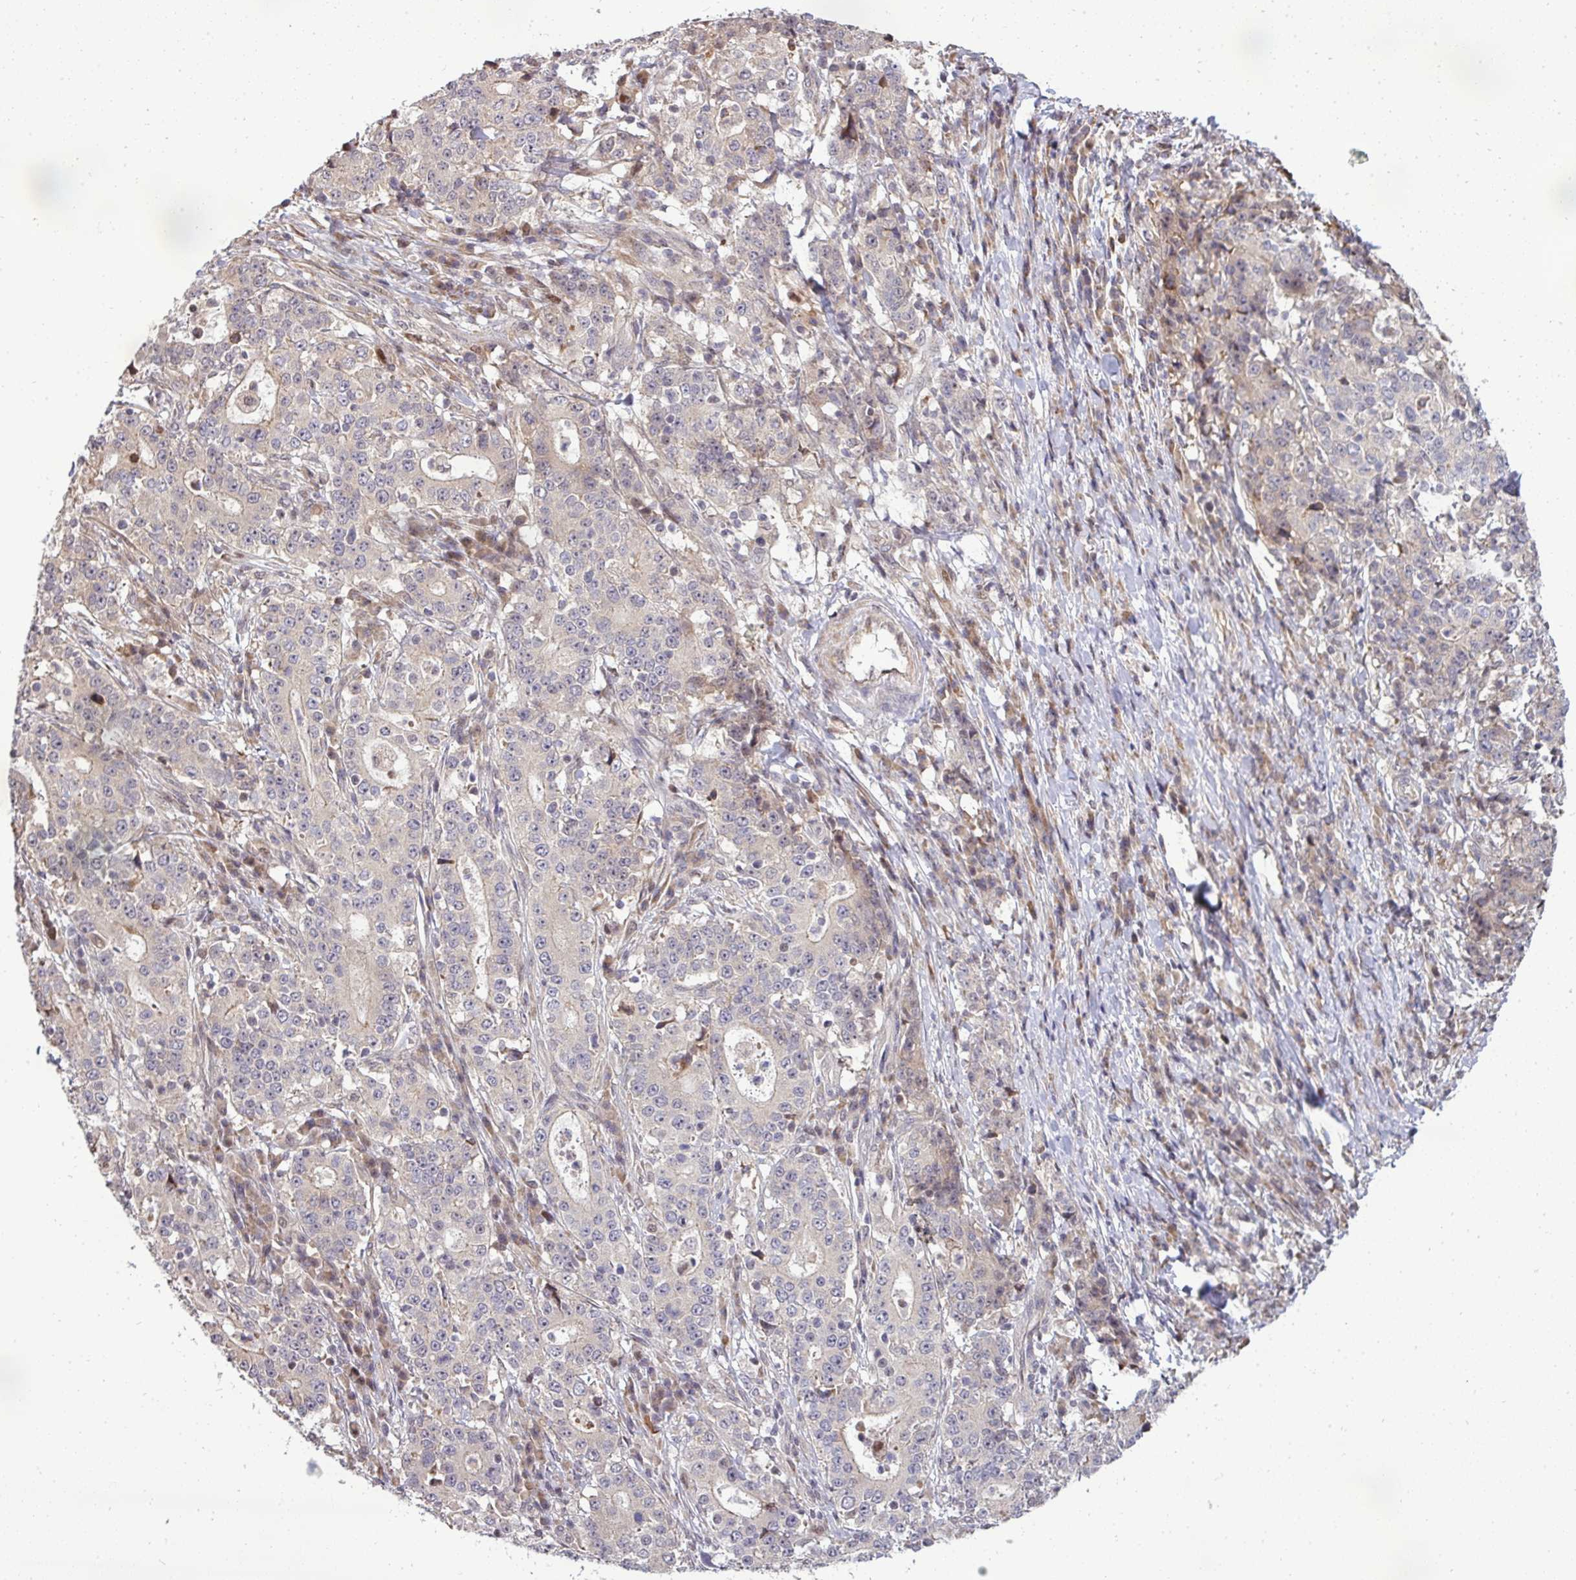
{"staining": {"intensity": "negative", "quantity": "none", "location": "none"}, "tissue": "stomach cancer", "cell_type": "Tumor cells", "image_type": "cancer", "snomed": [{"axis": "morphology", "description": "Normal tissue, NOS"}, {"axis": "morphology", "description": "Adenocarcinoma, NOS"}, {"axis": "topography", "description": "Stomach, upper"}, {"axis": "topography", "description": "Stomach"}], "caption": "A high-resolution photomicrograph shows IHC staining of stomach cancer (adenocarcinoma), which reveals no significant staining in tumor cells.", "gene": "PATZ1", "patient": {"sex": "male", "age": 59}}